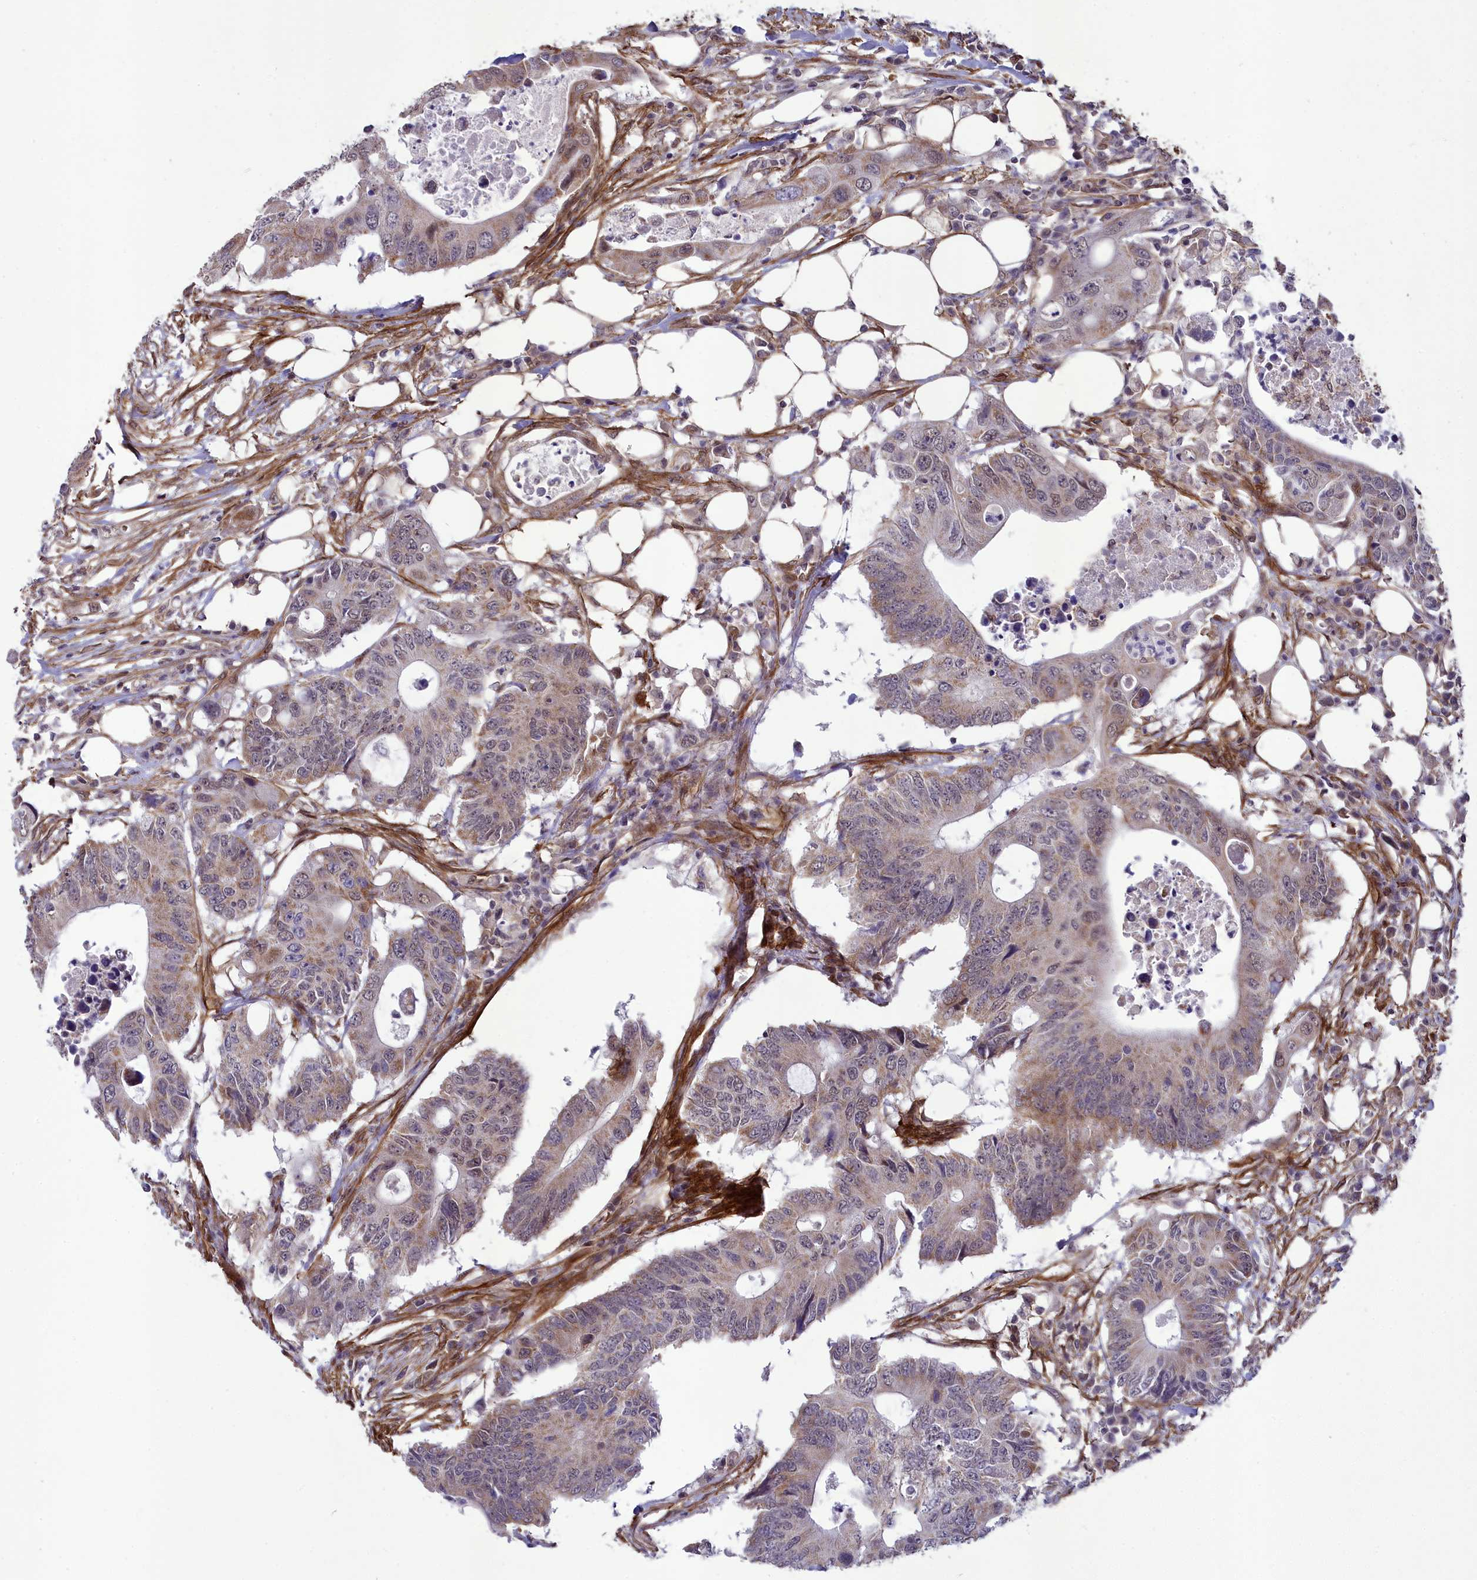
{"staining": {"intensity": "weak", "quantity": "25%-75%", "location": "cytoplasmic/membranous"}, "tissue": "colorectal cancer", "cell_type": "Tumor cells", "image_type": "cancer", "snomed": [{"axis": "morphology", "description": "Adenocarcinoma, NOS"}, {"axis": "topography", "description": "Colon"}], "caption": "Tumor cells demonstrate low levels of weak cytoplasmic/membranous positivity in about 25%-75% of cells in colorectal adenocarcinoma.", "gene": "TNS1", "patient": {"sex": "male", "age": 71}}